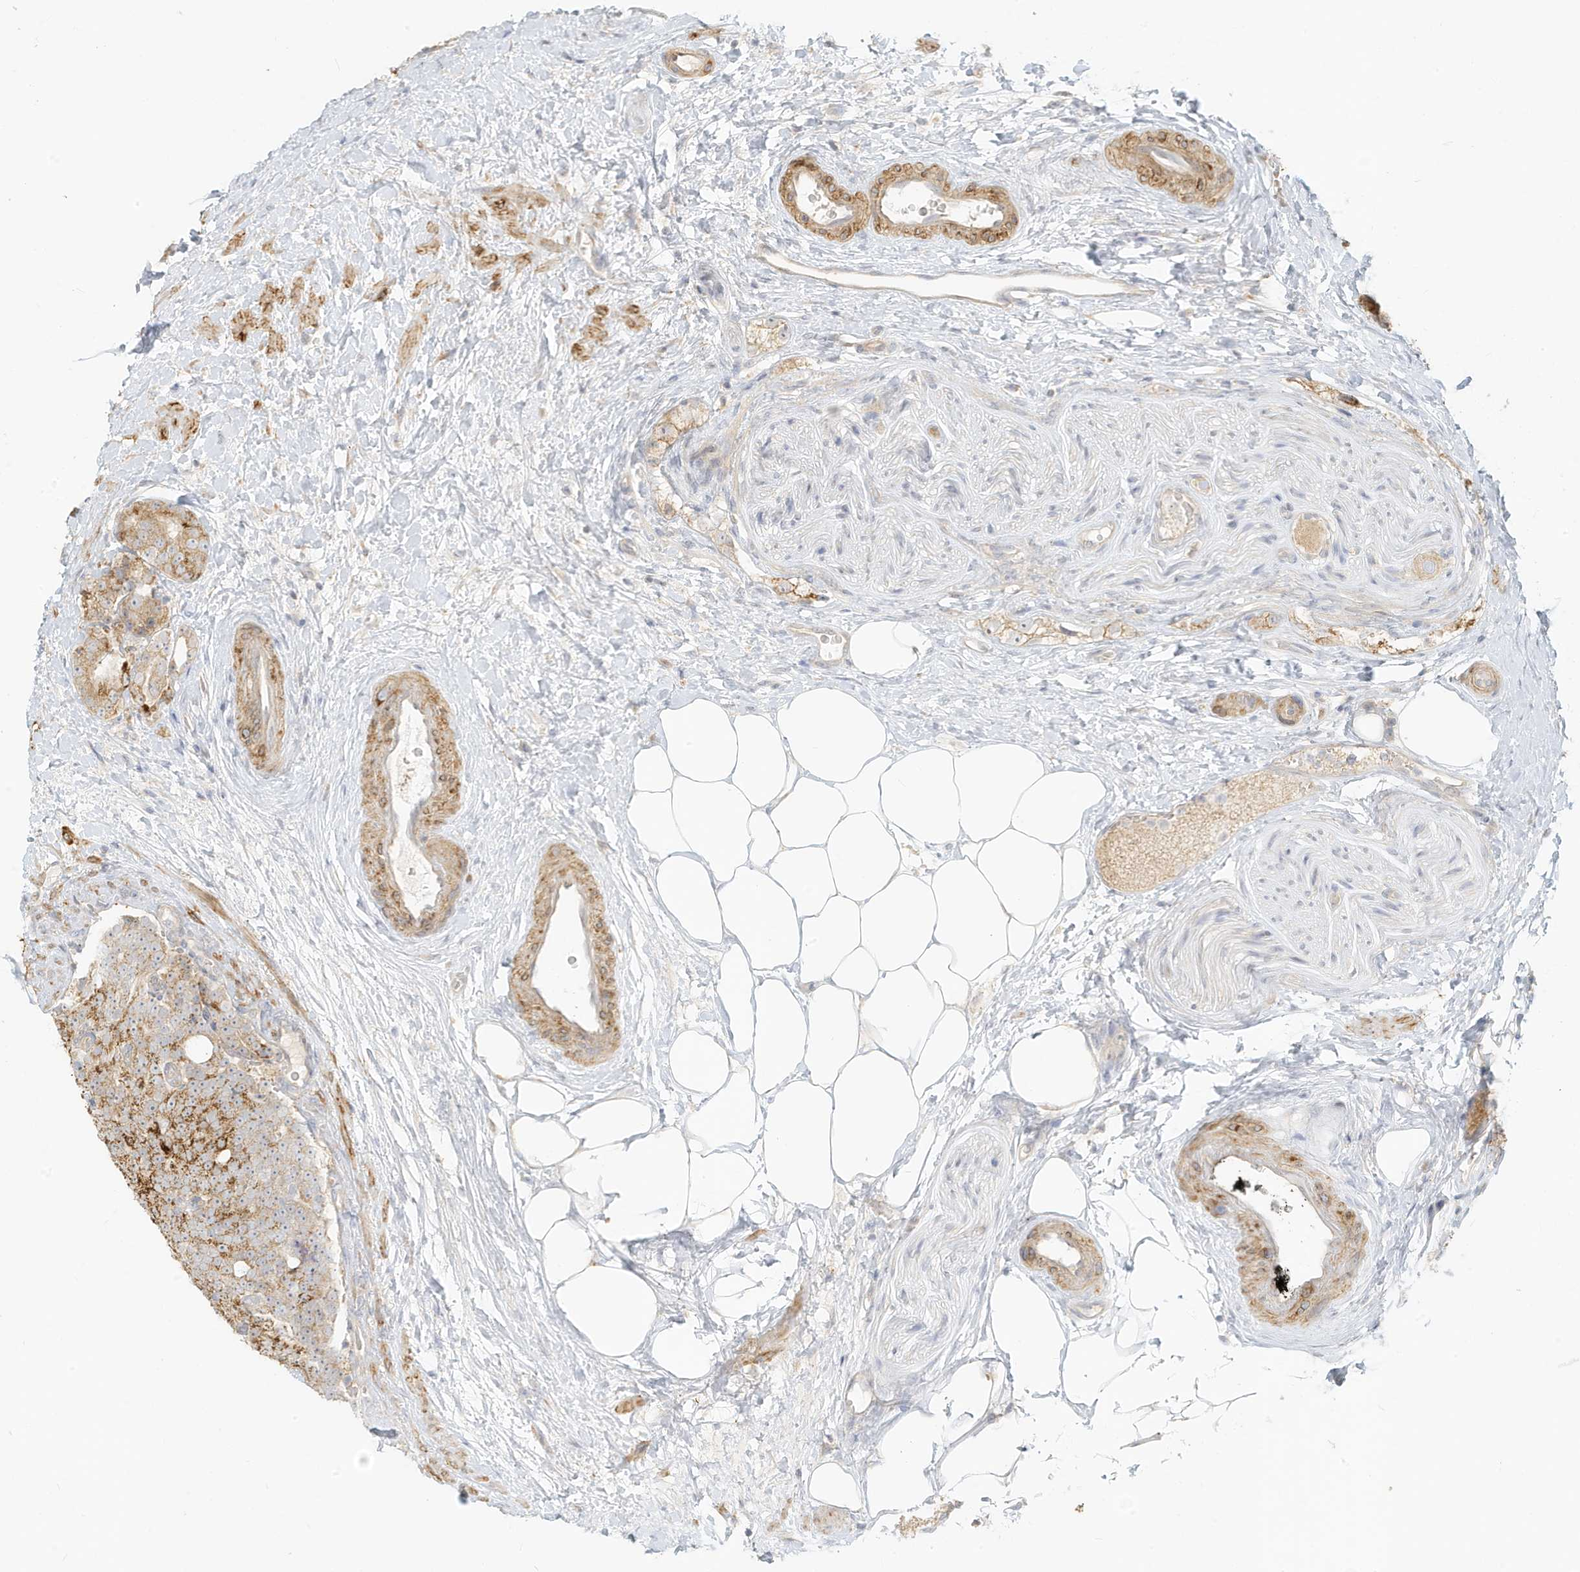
{"staining": {"intensity": "moderate", "quantity": "25%-75%", "location": "cytoplasmic/membranous"}, "tissue": "prostate cancer", "cell_type": "Tumor cells", "image_type": "cancer", "snomed": [{"axis": "morphology", "description": "Adenocarcinoma, High grade"}, {"axis": "topography", "description": "Prostate"}], "caption": "Approximately 25%-75% of tumor cells in human prostate cancer show moderate cytoplasmic/membranous protein expression as visualized by brown immunohistochemical staining.", "gene": "MCOLN1", "patient": {"sex": "male", "age": 56}}